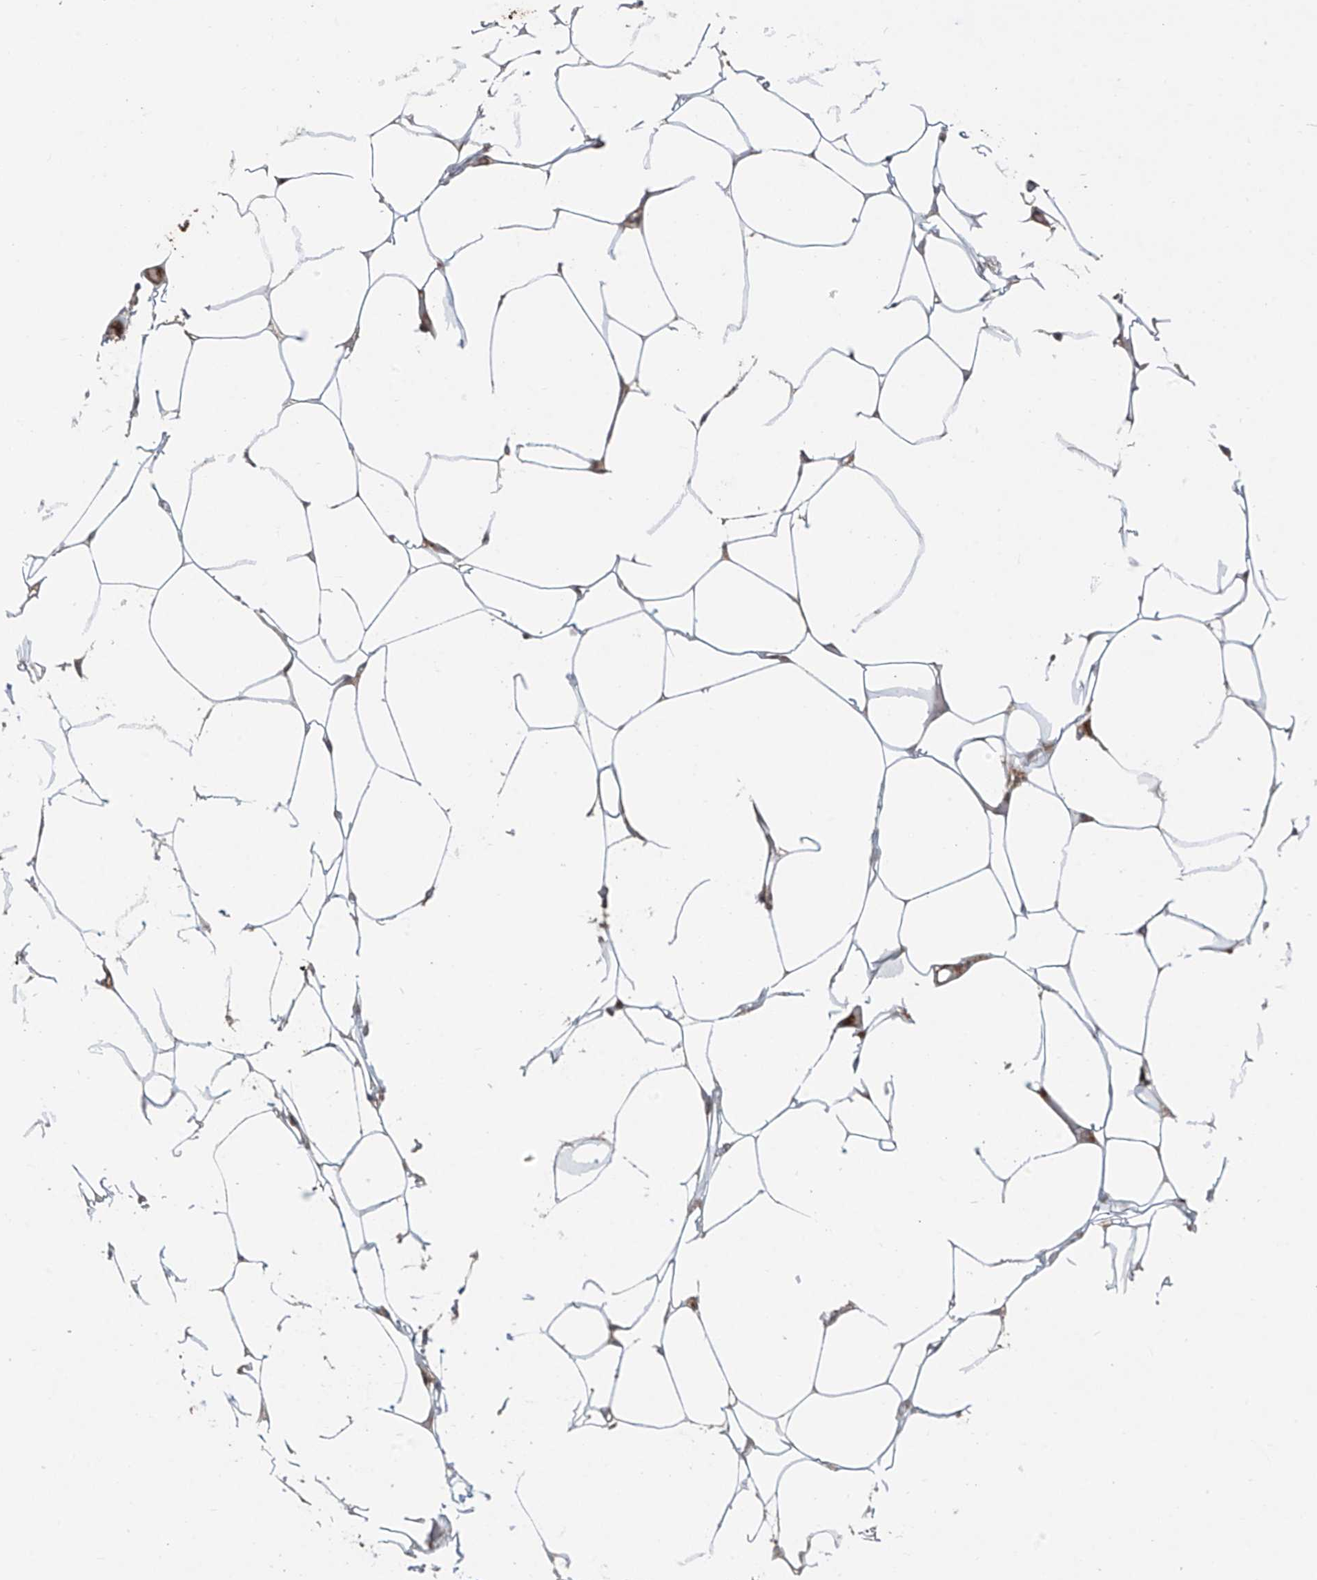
{"staining": {"intensity": "negative", "quantity": "none", "location": "none"}, "tissue": "adipose tissue", "cell_type": "Adipocytes", "image_type": "normal", "snomed": [{"axis": "morphology", "description": "Normal tissue, NOS"}, {"axis": "topography", "description": "Breast"}], "caption": "Immunohistochemical staining of benign human adipose tissue shows no significant positivity in adipocytes.", "gene": "RASGEF1A", "patient": {"sex": "female", "age": 23}}